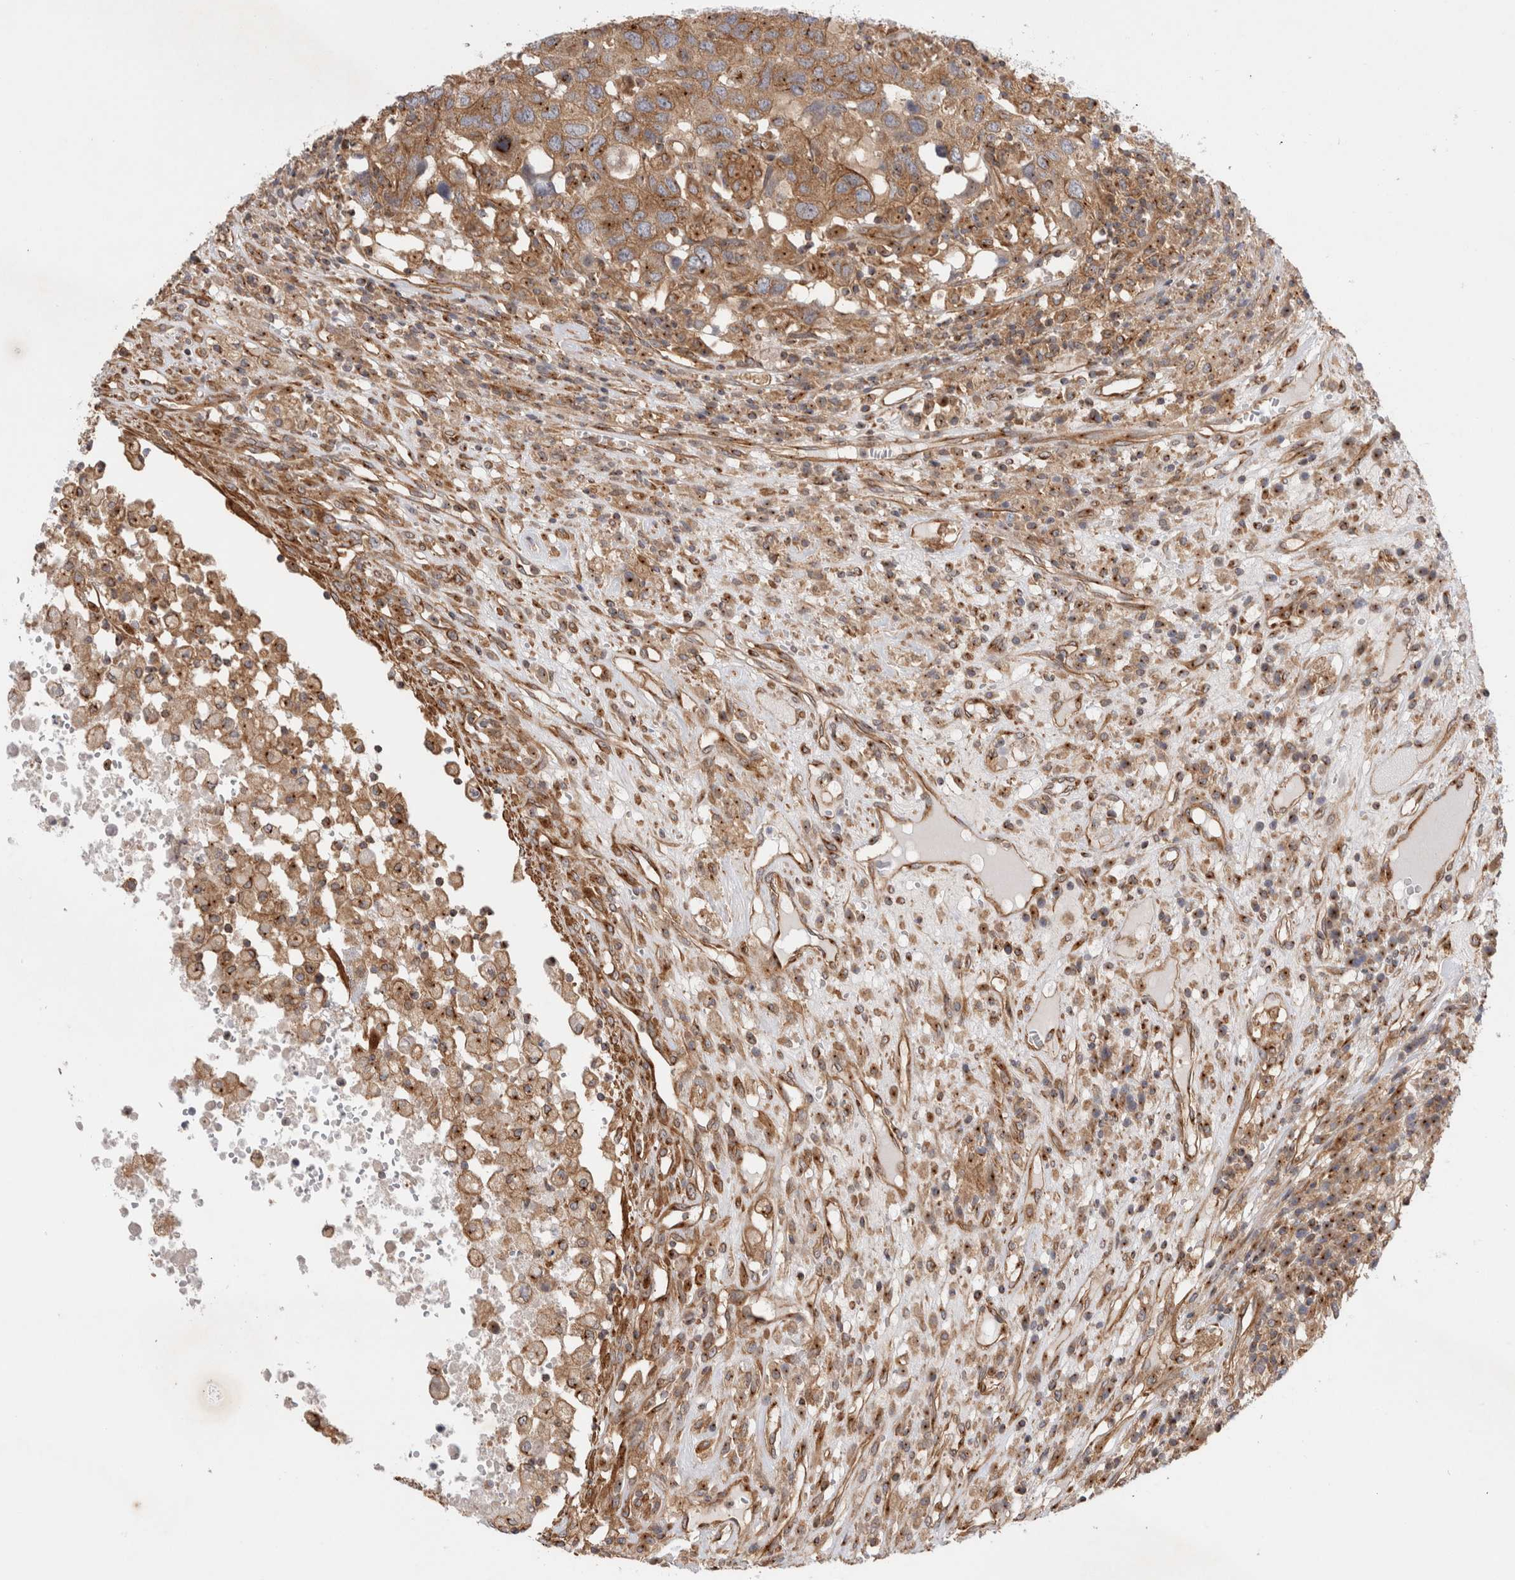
{"staining": {"intensity": "moderate", "quantity": ">75%", "location": "cytoplasmic/membranous"}, "tissue": "head and neck cancer", "cell_type": "Tumor cells", "image_type": "cancer", "snomed": [{"axis": "morphology", "description": "Squamous cell carcinoma, NOS"}, {"axis": "topography", "description": "Head-Neck"}], "caption": "High-power microscopy captured an immunohistochemistry photomicrograph of head and neck cancer (squamous cell carcinoma), revealing moderate cytoplasmic/membranous staining in approximately >75% of tumor cells.", "gene": "GPR150", "patient": {"sex": "male", "age": 66}}